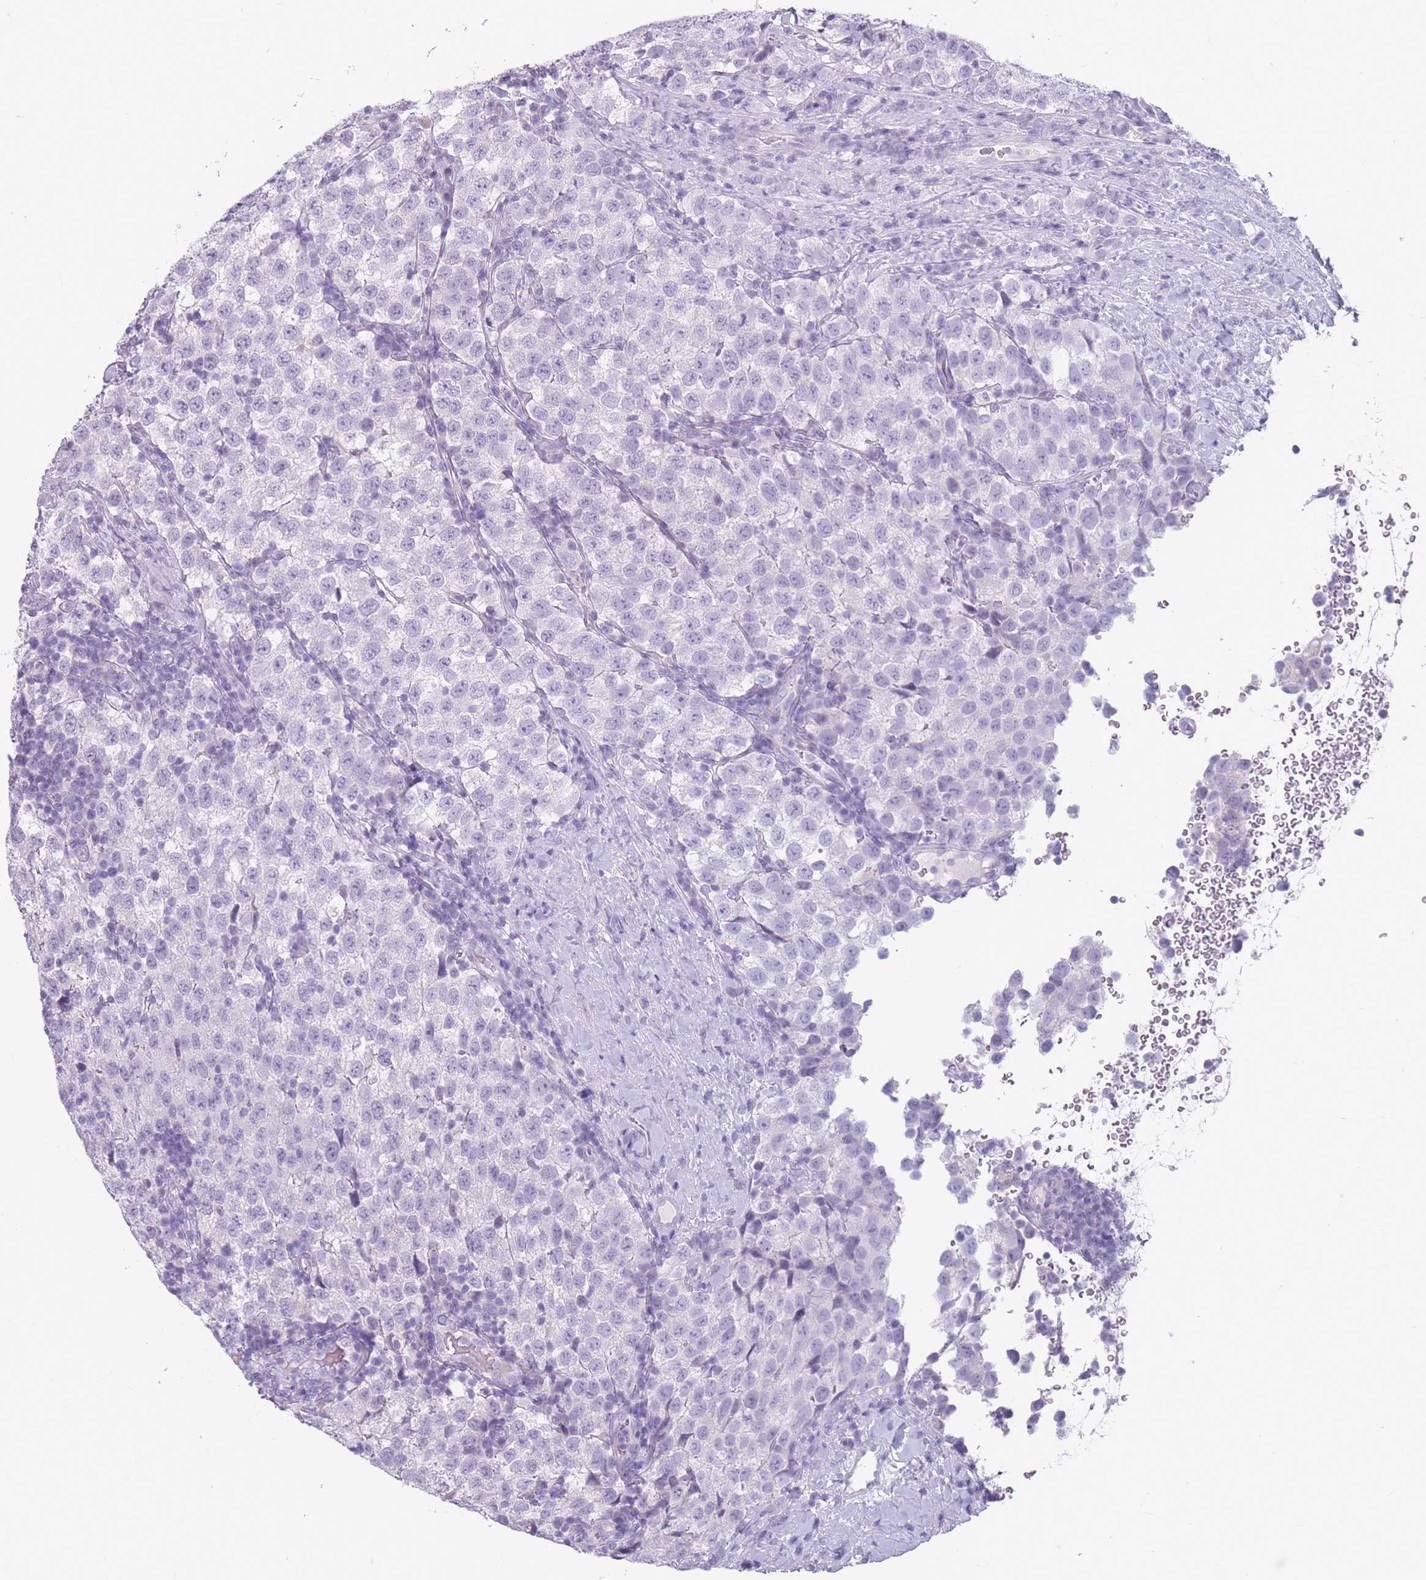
{"staining": {"intensity": "negative", "quantity": "none", "location": "none"}, "tissue": "testis cancer", "cell_type": "Tumor cells", "image_type": "cancer", "snomed": [{"axis": "morphology", "description": "Seminoma, NOS"}, {"axis": "topography", "description": "Testis"}], "caption": "This micrograph is of testis cancer (seminoma) stained with immunohistochemistry to label a protein in brown with the nuclei are counter-stained blue. There is no positivity in tumor cells.", "gene": "CCNO", "patient": {"sex": "male", "age": 34}}